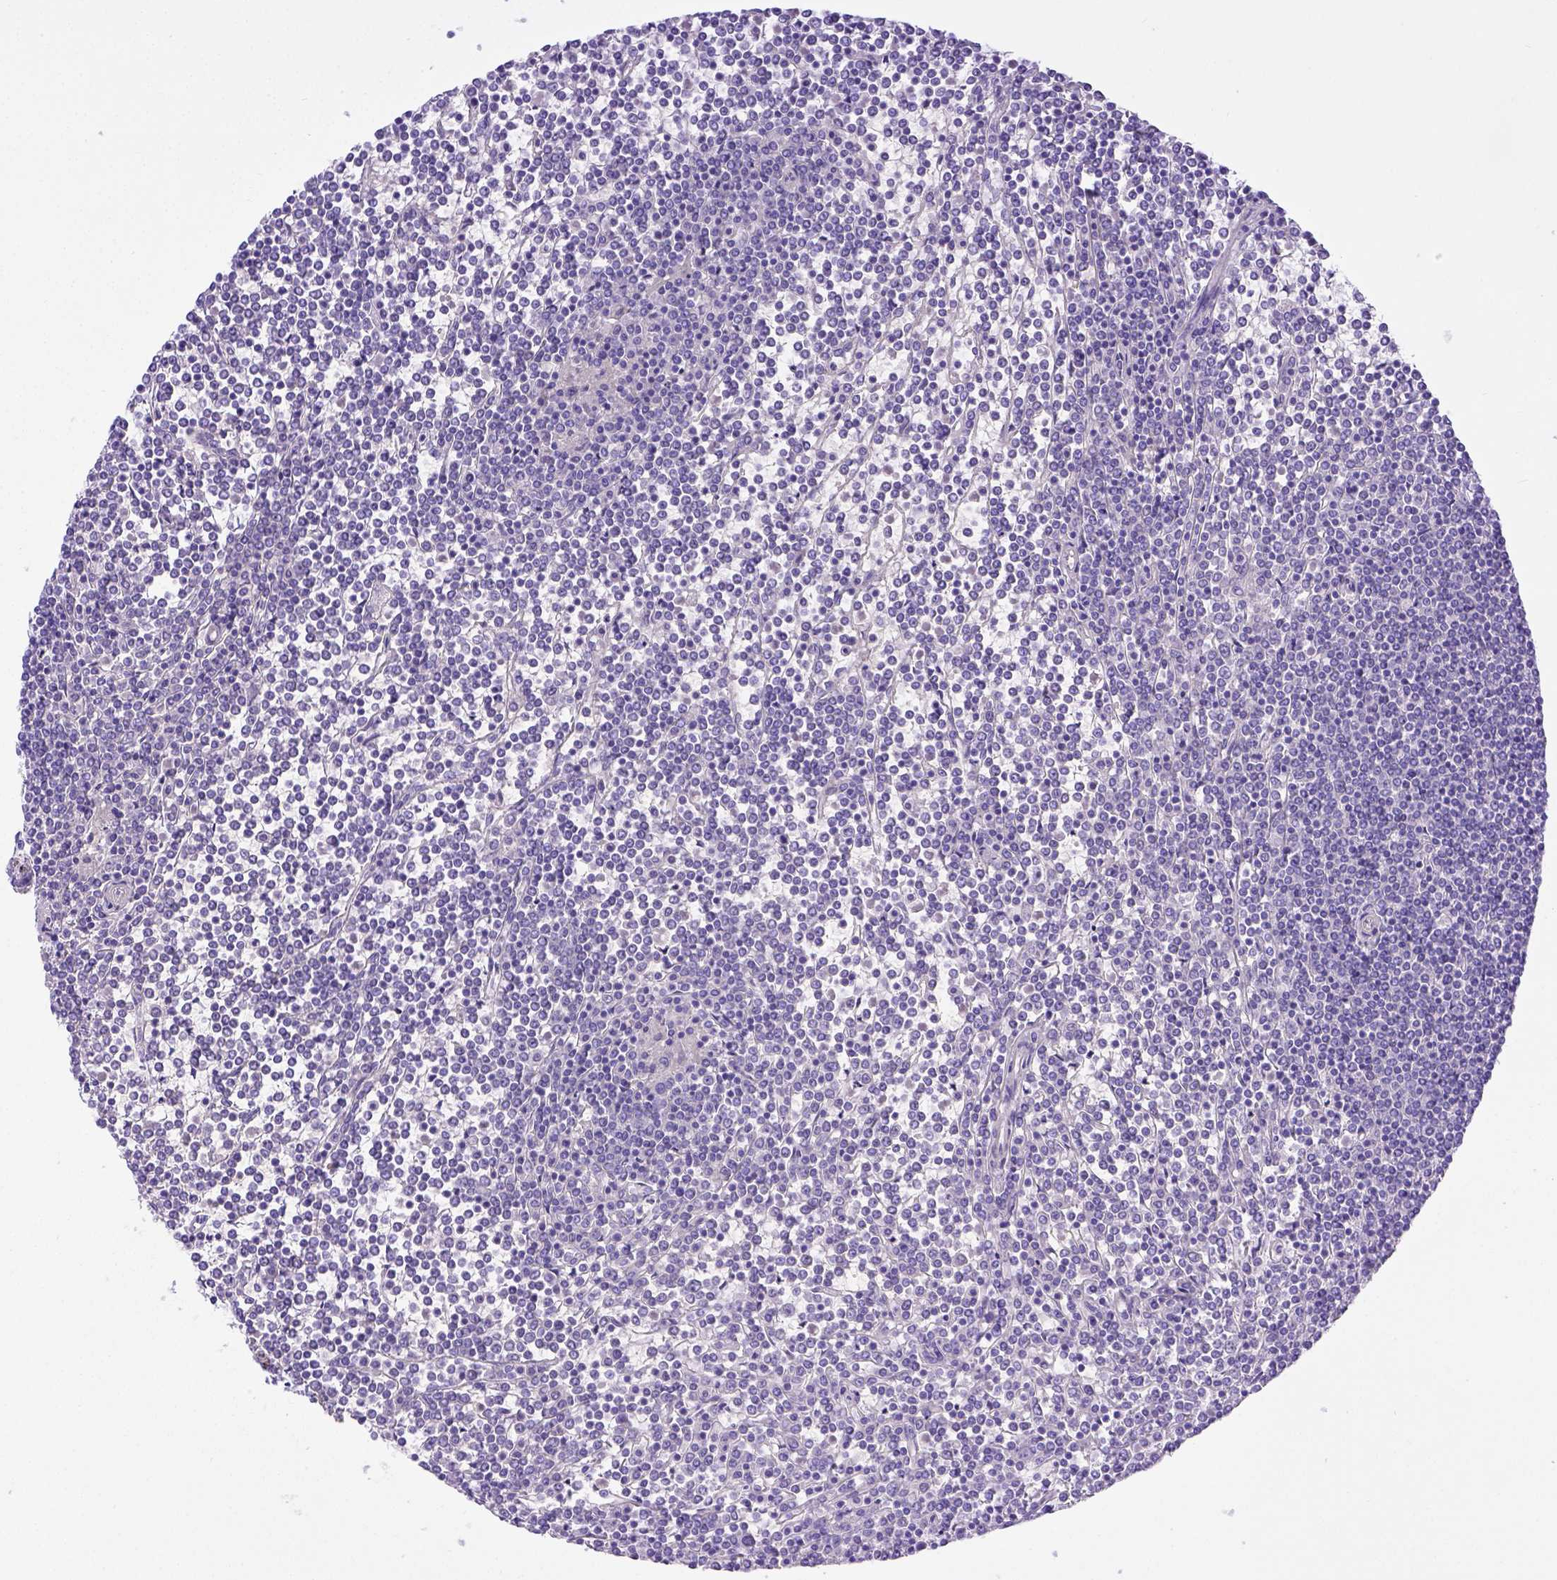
{"staining": {"intensity": "negative", "quantity": "none", "location": "none"}, "tissue": "lymphoma", "cell_type": "Tumor cells", "image_type": "cancer", "snomed": [{"axis": "morphology", "description": "Malignant lymphoma, non-Hodgkin's type, Low grade"}, {"axis": "topography", "description": "Spleen"}], "caption": "Immunohistochemistry (IHC) image of human malignant lymphoma, non-Hodgkin's type (low-grade) stained for a protein (brown), which demonstrates no positivity in tumor cells.", "gene": "LRRC18", "patient": {"sex": "female", "age": 19}}